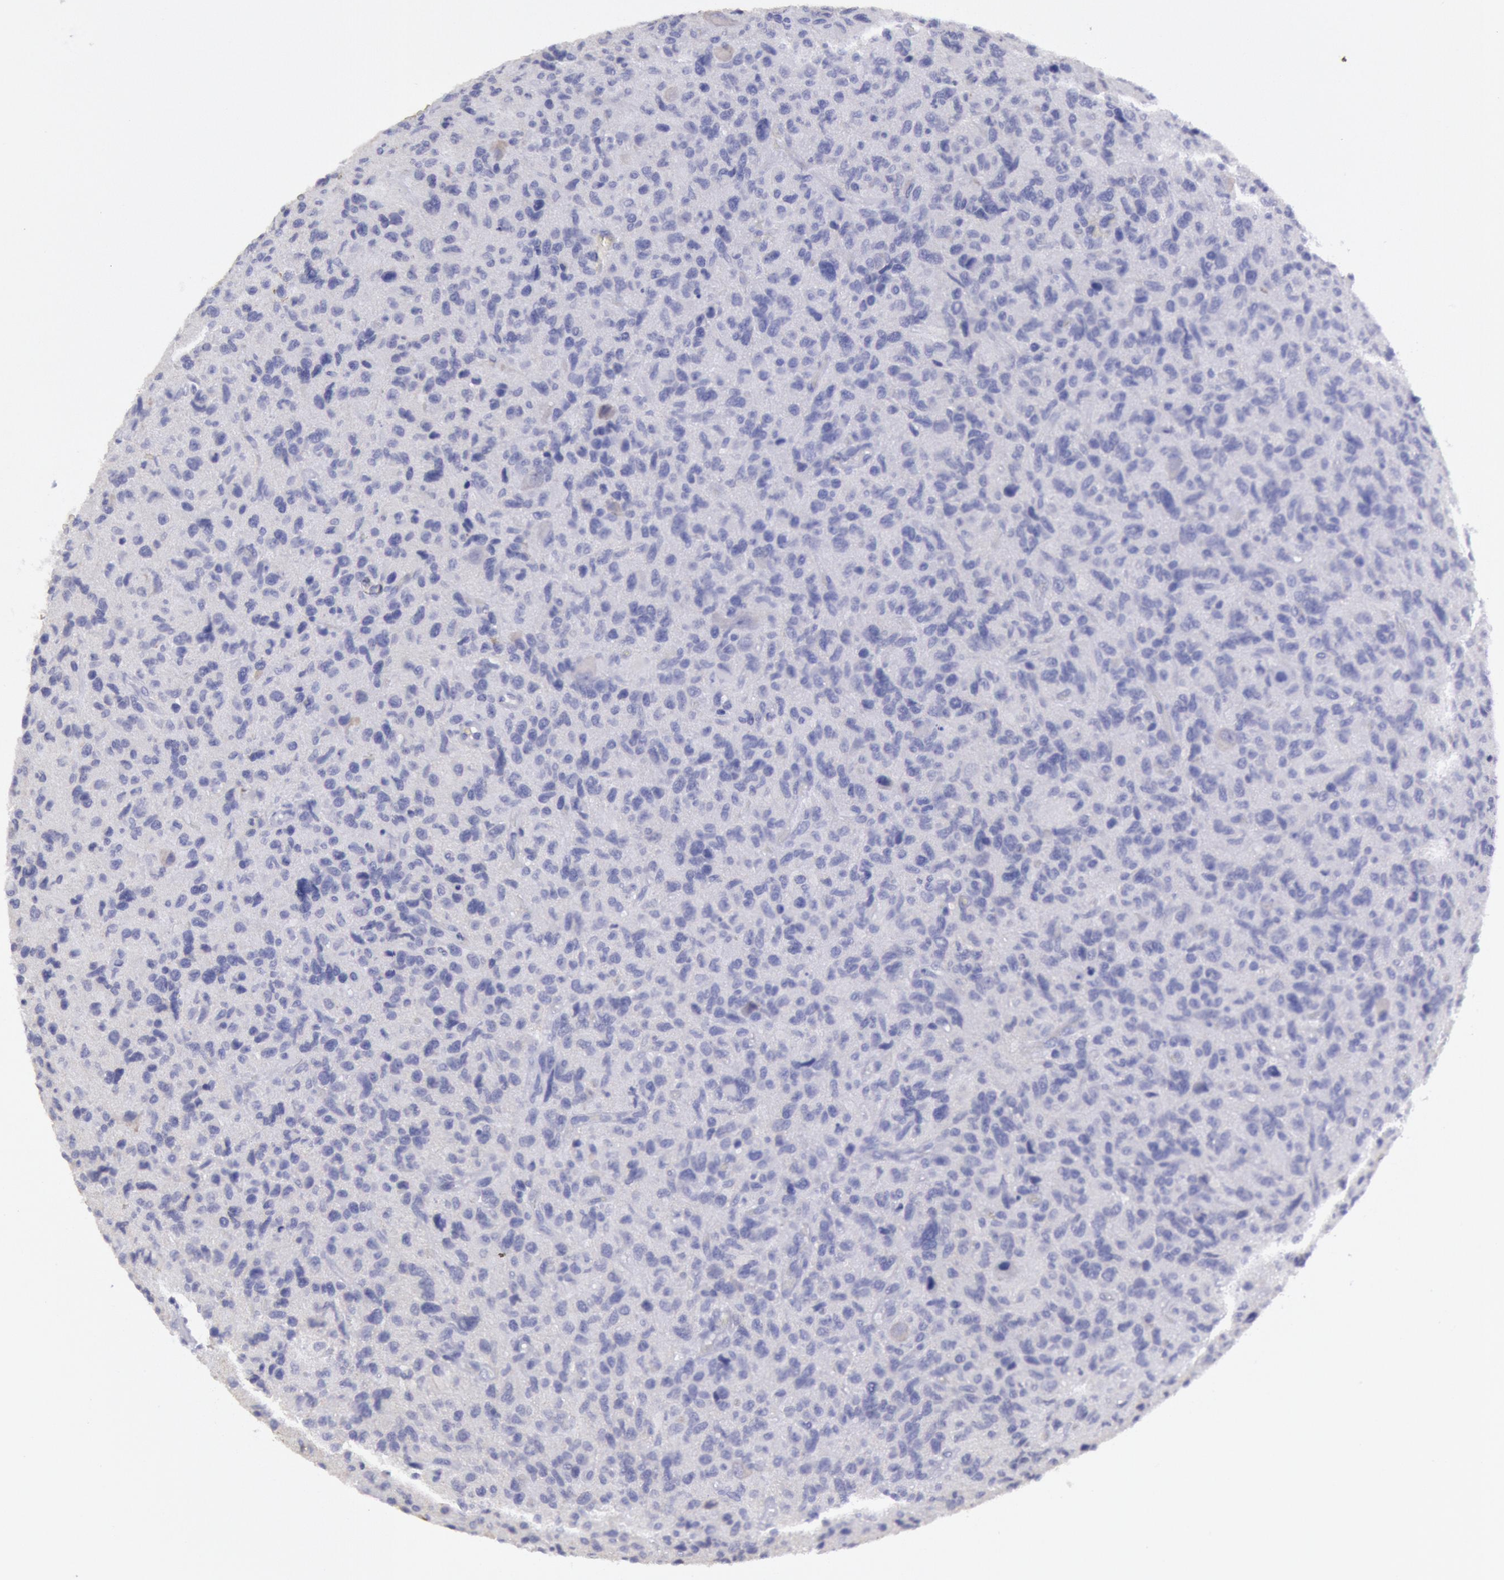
{"staining": {"intensity": "negative", "quantity": "none", "location": "none"}, "tissue": "glioma", "cell_type": "Tumor cells", "image_type": "cancer", "snomed": [{"axis": "morphology", "description": "Glioma, malignant, High grade"}, {"axis": "topography", "description": "Brain"}], "caption": "This is a histopathology image of IHC staining of glioma, which shows no expression in tumor cells.", "gene": "MYH7", "patient": {"sex": "female", "age": 60}}